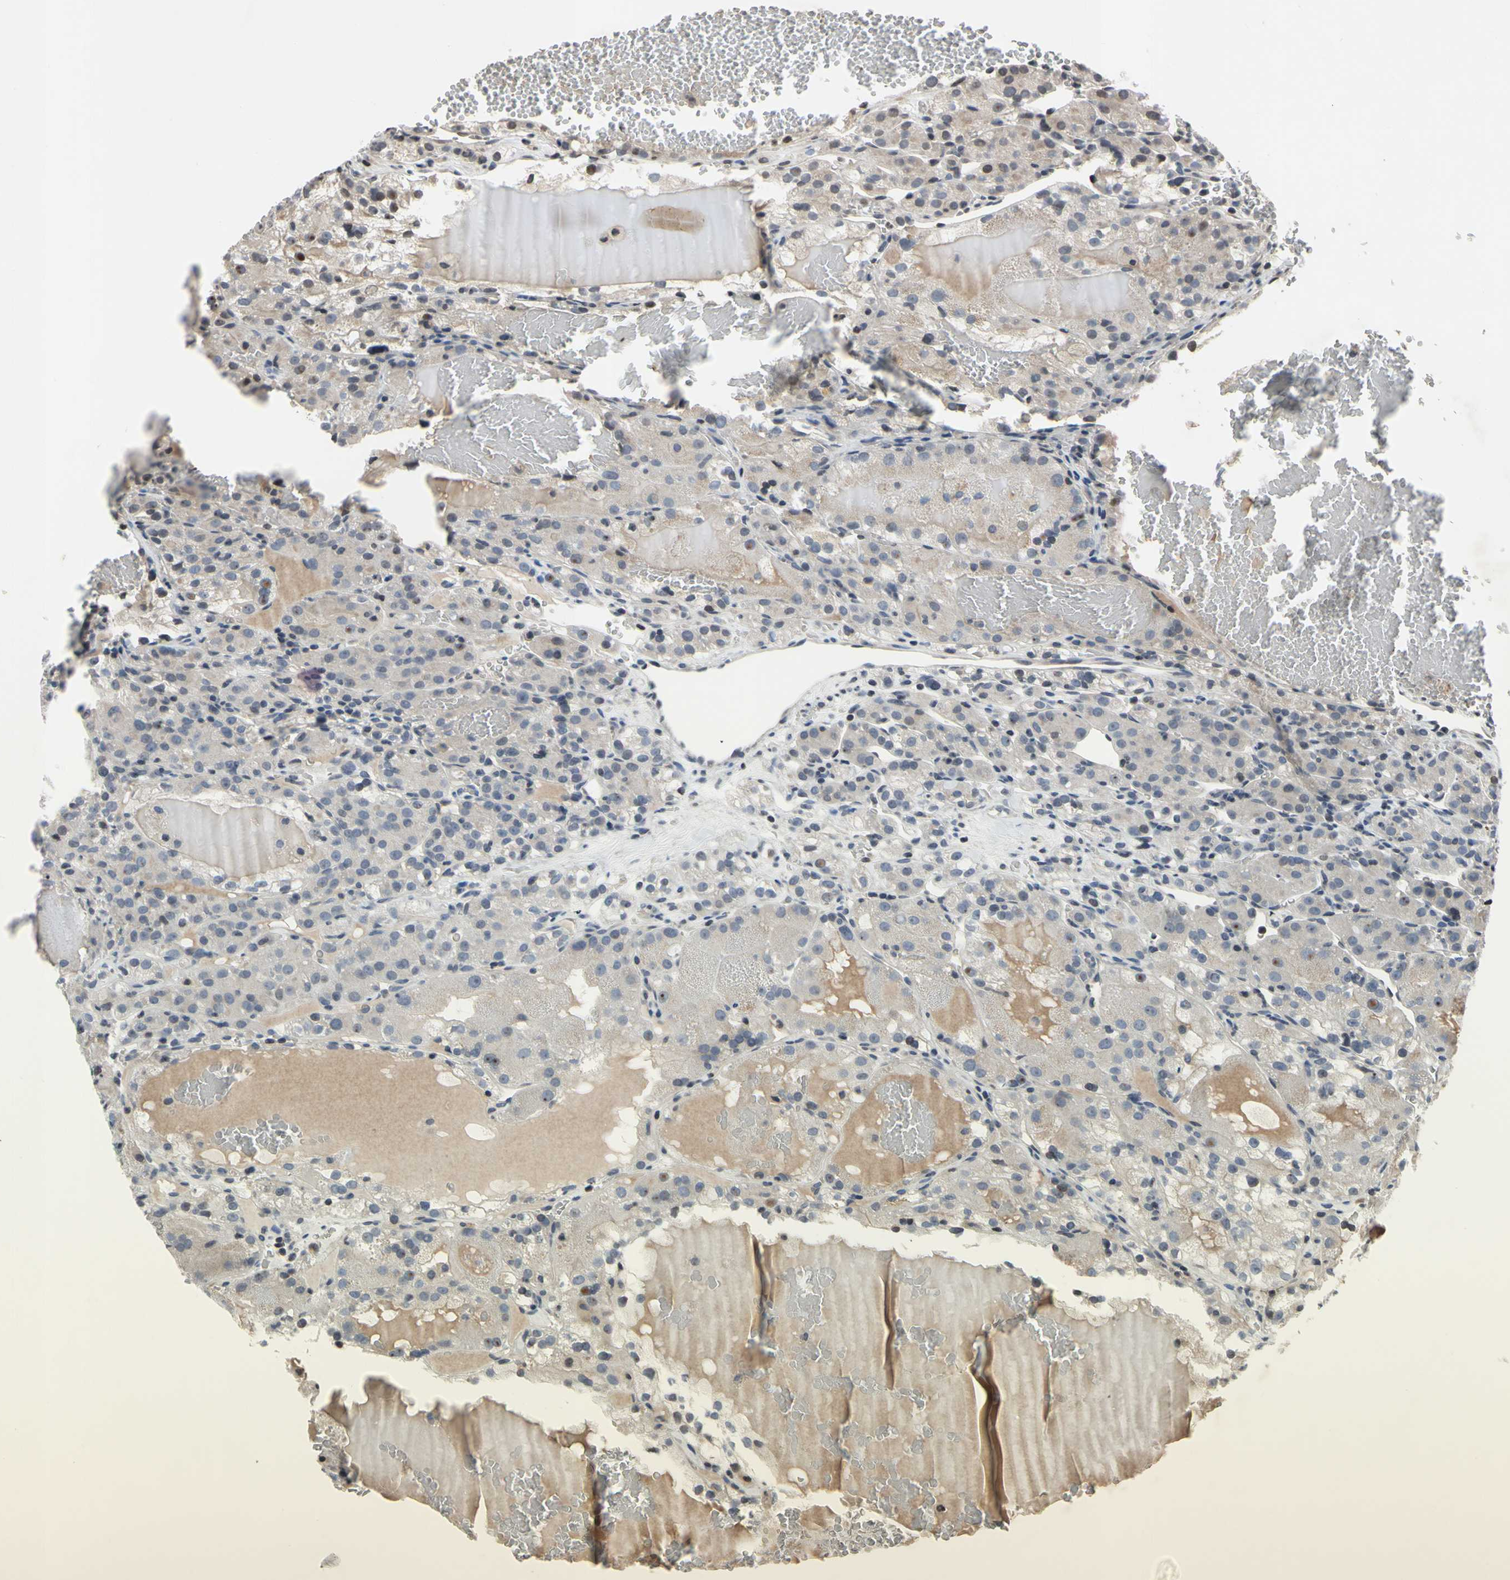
{"staining": {"intensity": "moderate", "quantity": "<25%", "location": "nuclear"}, "tissue": "renal cancer", "cell_type": "Tumor cells", "image_type": "cancer", "snomed": [{"axis": "morphology", "description": "Normal tissue, NOS"}, {"axis": "morphology", "description": "Adenocarcinoma, NOS"}, {"axis": "topography", "description": "Kidney"}], "caption": "Immunohistochemical staining of renal adenocarcinoma exhibits low levels of moderate nuclear protein positivity in approximately <25% of tumor cells.", "gene": "ARG1", "patient": {"sex": "male", "age": 61}}